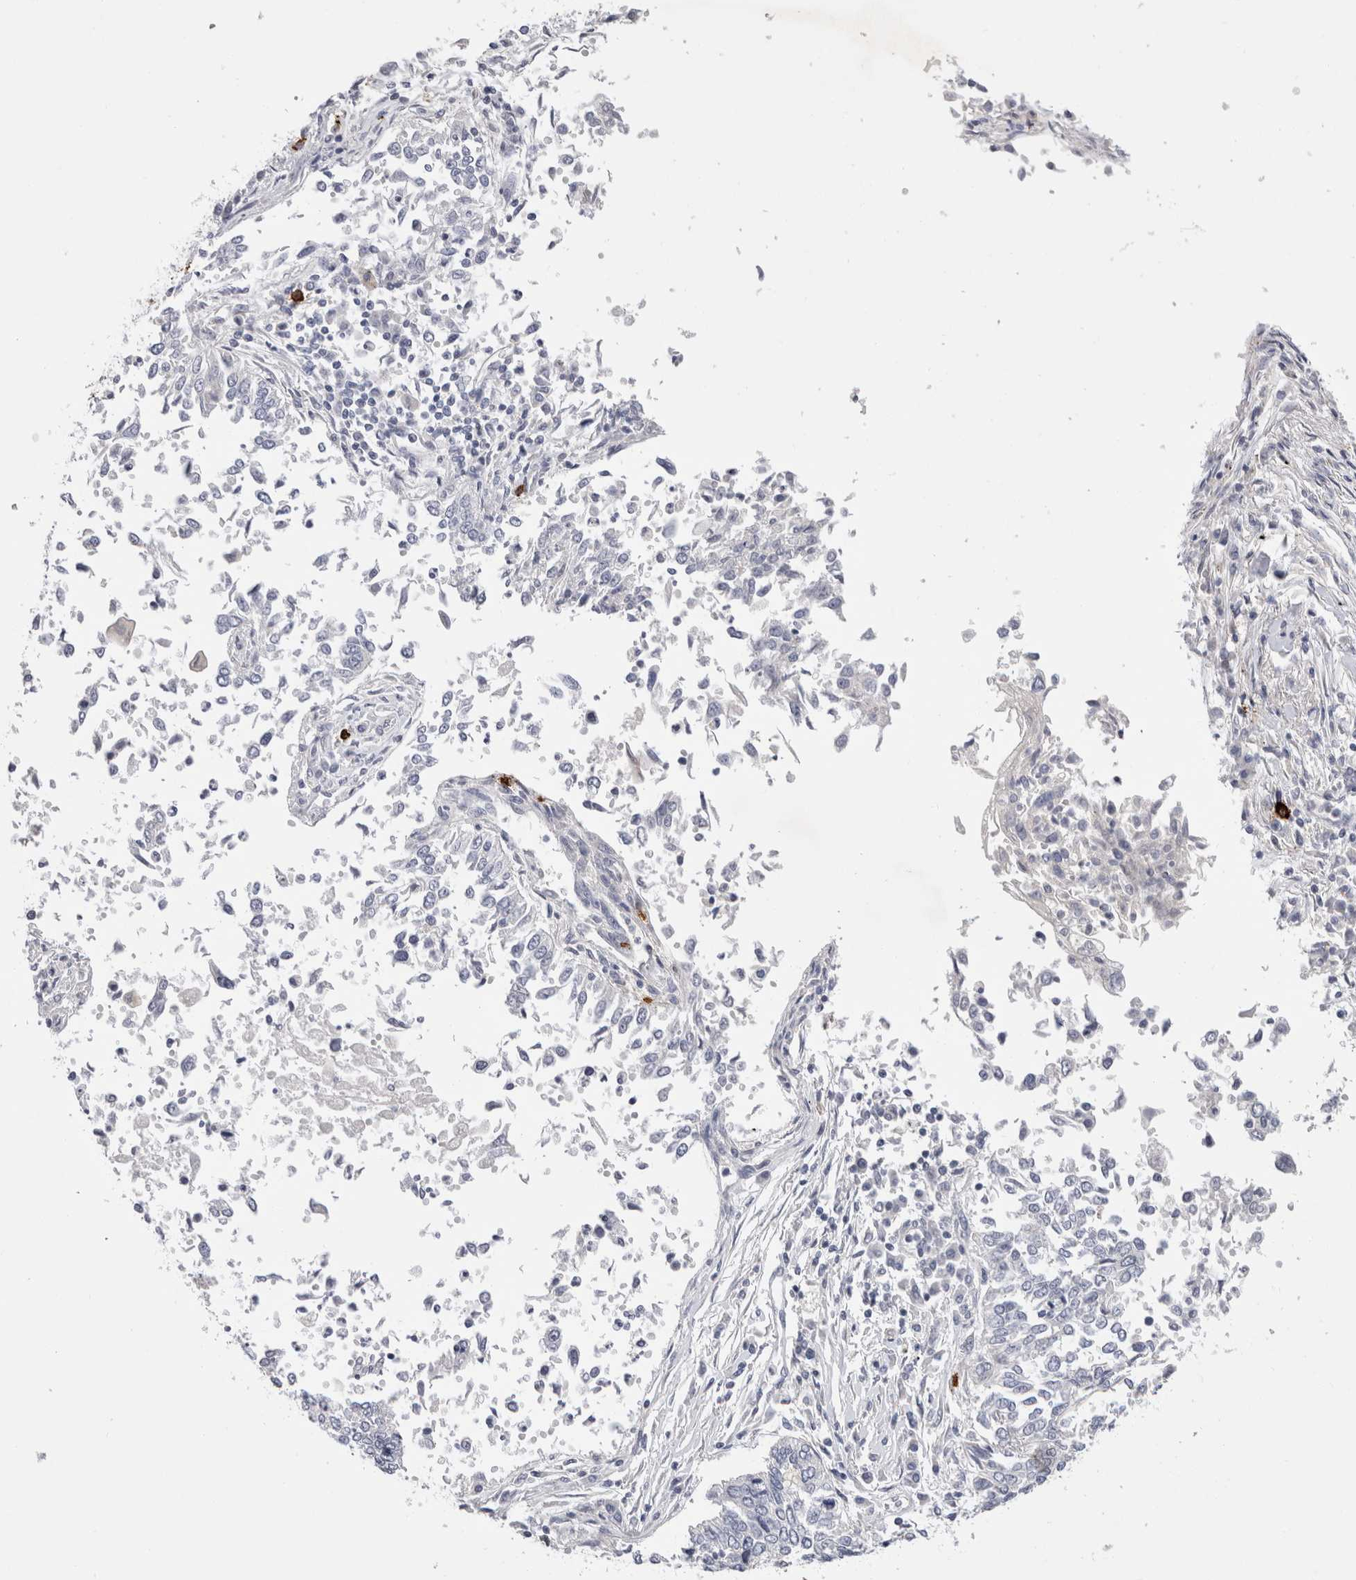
{"staining": {"intensity": "negative", "quantity": "none", "location": "none"}, "tissue": "lung cancer", "cell_type": "Tumor cells", "image_type": "cancer", "snomed": [{"axis": "morphology", "description": "Normal tissue, NOS"}, {"axis": "morphology", "description": "Squamous cell carcinoma, NOS"}, {"axis": "topography", "description": "Cartilage tissue"}, {"axis": "topography", "description": "Bronchus"}, {"axis": "topography", "description": "Lung"}, {"axis": "topography", "description": "Peripheral nerve tissue"}], "caption": "Lung cancer was stained to show a protein in brown. There is no significant staining in tumor cells. (Stains: DAB IHC with hematoxylin counter stain, Microscopy: brightfield microscopy at high magnification).", "gene": "SPINK2", "patient": {"sex": "female", "age": 49}}